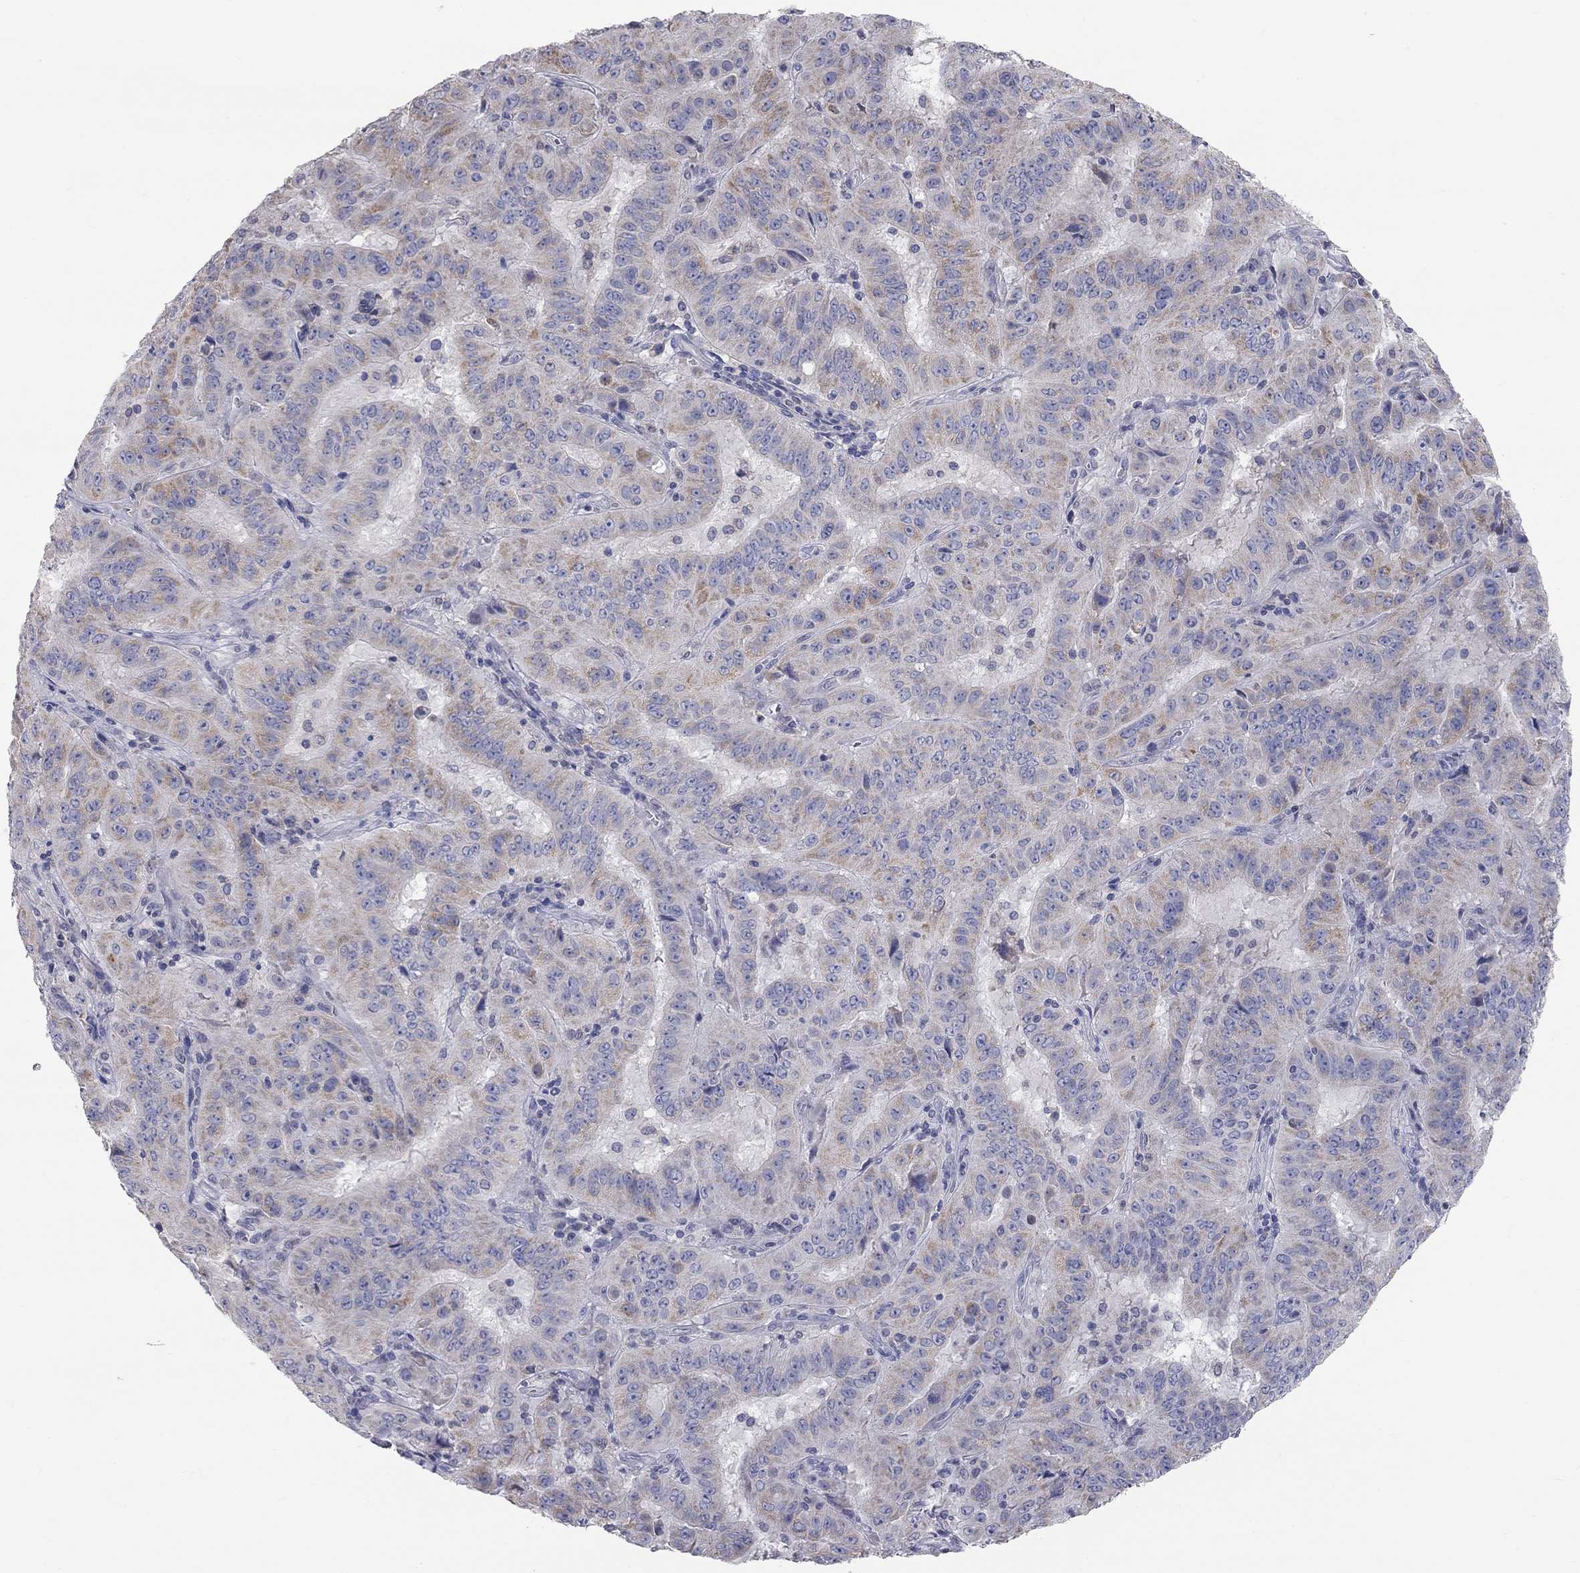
{"staining": {"intensity": "moderate", "quantity": "25%-75%", "location": "cytoplasmic/membranous"}, "tissue": "pancreatic cancer", "cell_type": "Tumor cells", "image_type": "cancer", "snomed": [{"axis": "morphology", "description": "Adenocarcinoma, NOS"}, {"axis": "topography", "description": "Pancreas"}], "caption": "Approximately 25%-75% of tumor cells in human pancreatic cancer (adenocarcinoma) exhibit moderate cytoplasmic/membranous protein expression as visualized by brown immunohistochemical staining.", "gene": "CFAP161", "patient": {"sex": "male", "age": 63}}